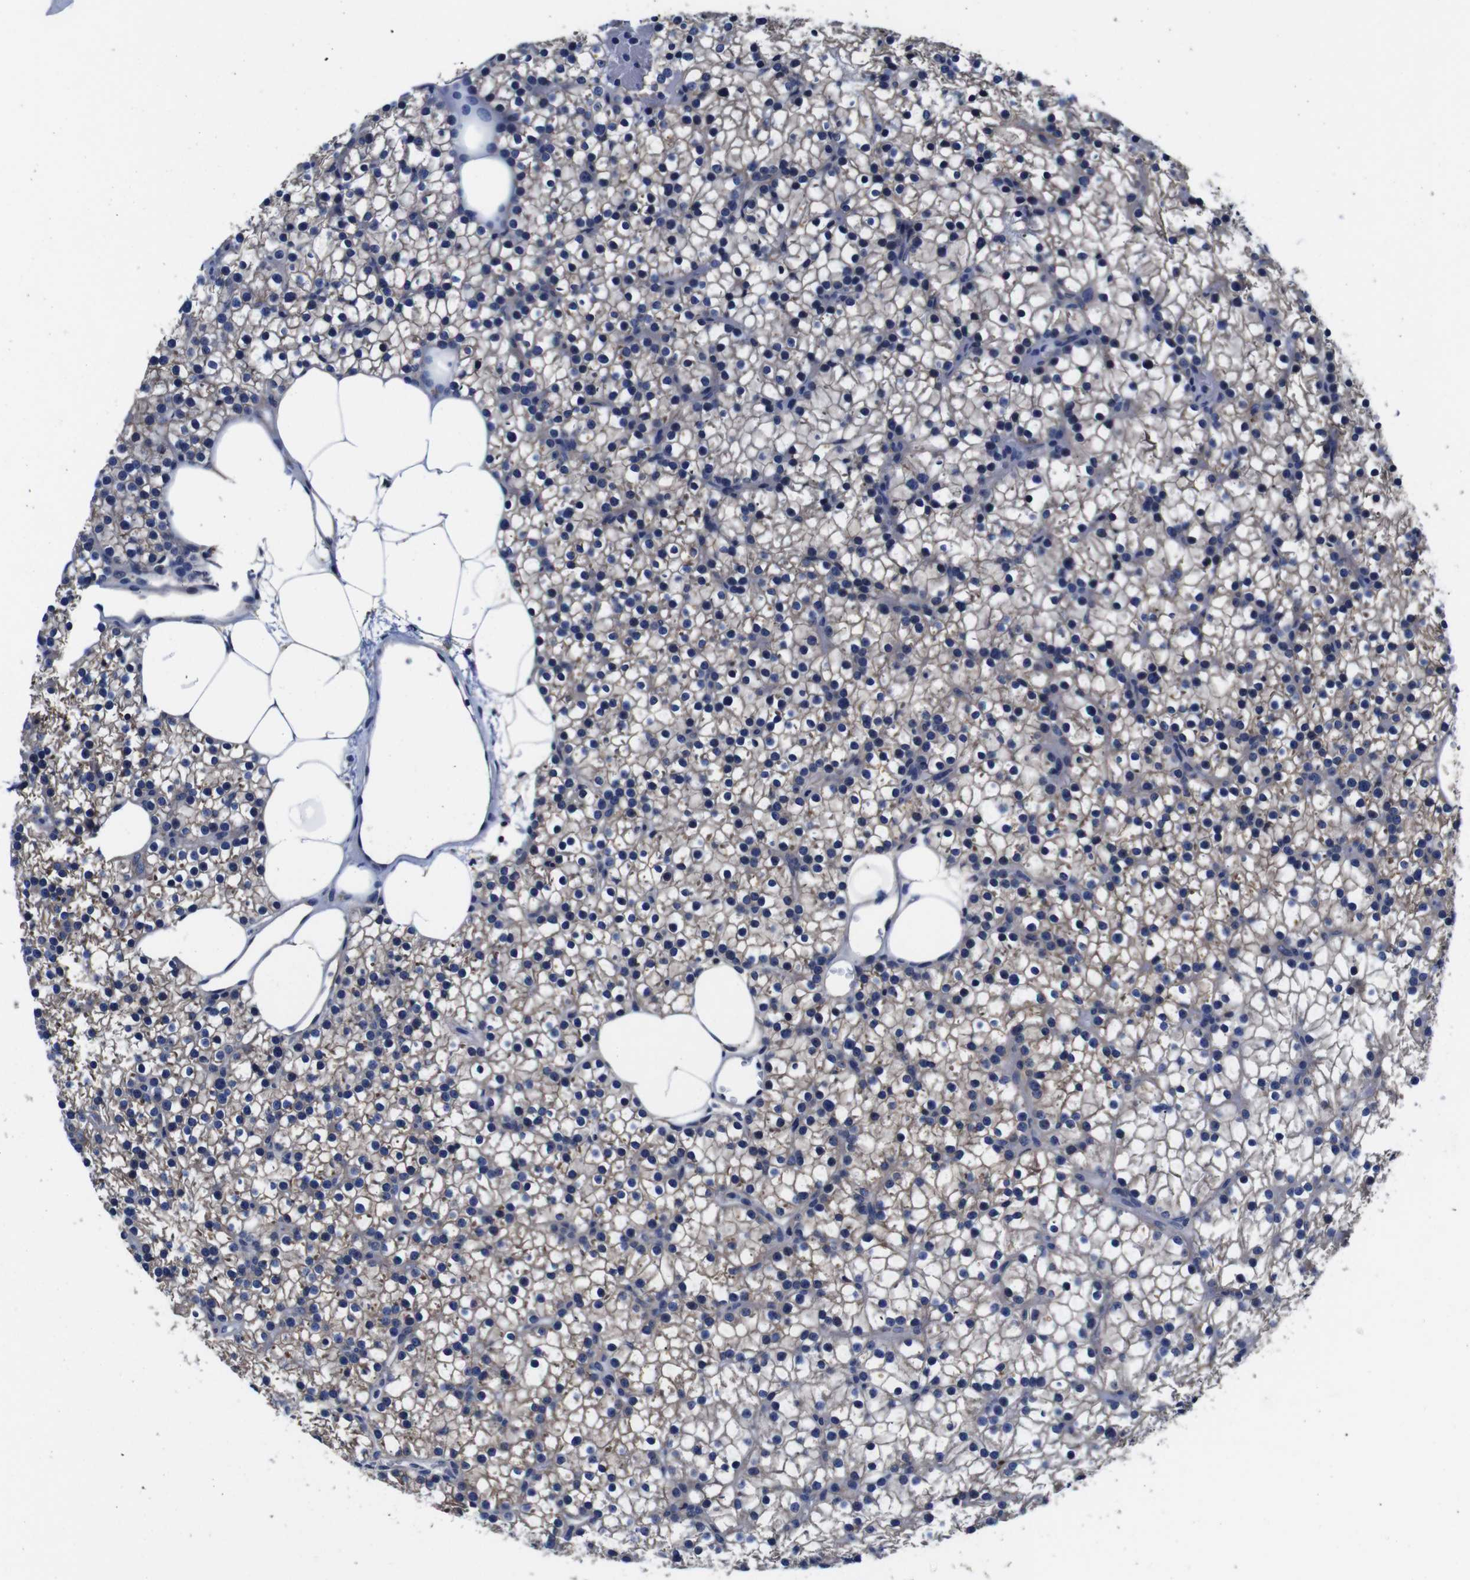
{"staining": {"intensity": "weak", "quantity": "<25%", "location": "cytoplasmic/membranous"}, "tissue": "parathyroid gland", "cell_type": "Glandular cells", "image_type": "normal", "snomed": [{"axis": "morphology", "description": "Normal tissue, NOS"}, {"axis": "morphology", "description": "Adenoma, NOS"}, {"axis": "topography", "description": "Parathyroid gland"}], "caption": "The IHC micrograph has no significant positivity in glandular cells of parathyroid gland.", "gene": "GIMAP2", "patient": {"sex": "female", "age": 70}}